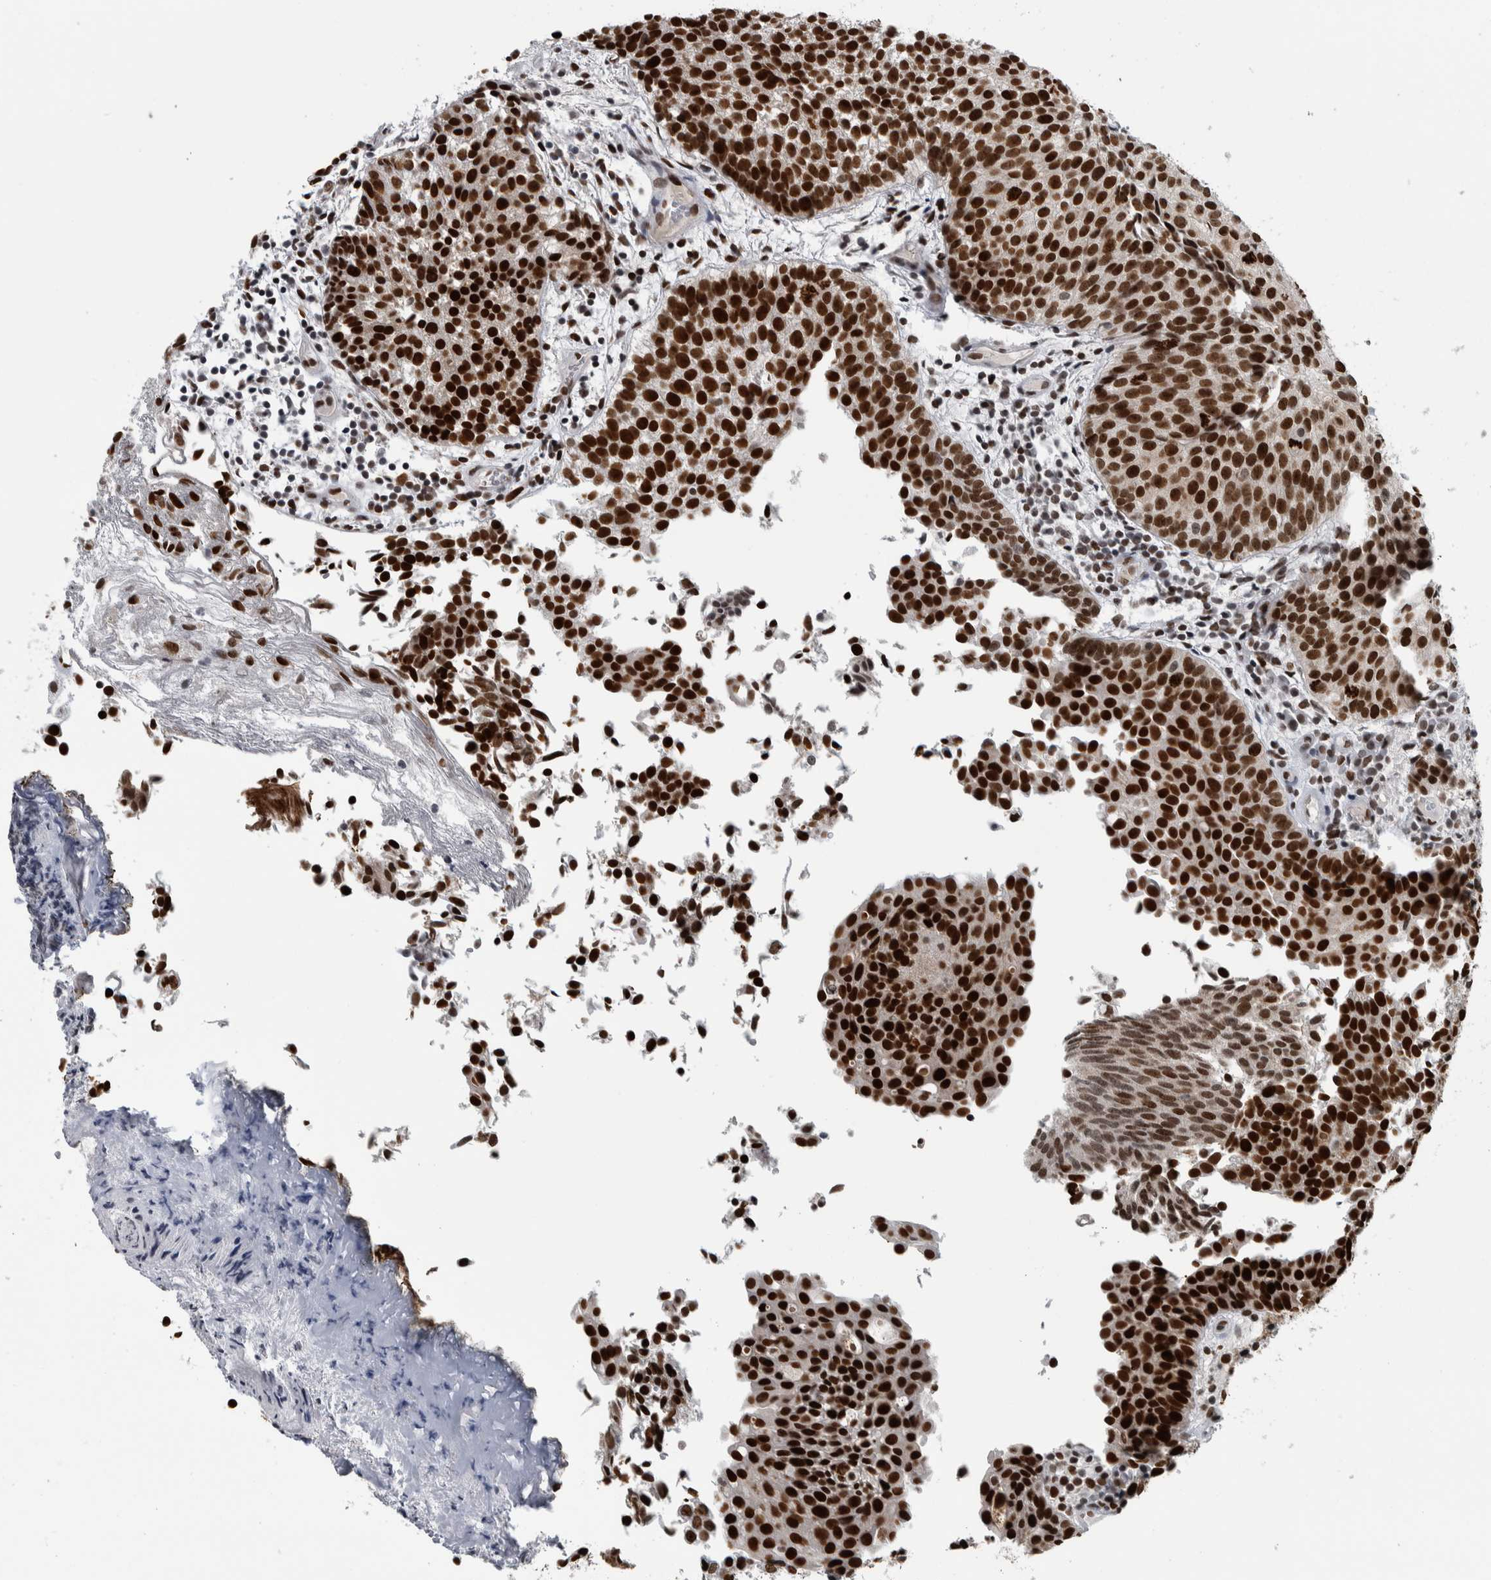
{"staining": {"intensity": "strong", "quantity": ">75%", "location": "nuclear"}, "tissue": "urothelial cancer", "cell_type": "Tumor cells", "image_type": "cancer", "snomed": [{"axis": "morphology", "description": "Urothelial carcinoma, Low grade"}, {"axis": "topography", "description": "Urinary bladder"}], "caption": "Immunohistochemical staining of human urothelial carcinoma (low-grade) displays strong nuclear protein staining in approximately >75% of tumor cells.", "gene": "TOP2B", "patient": {"sex": "male", "age": 86}}